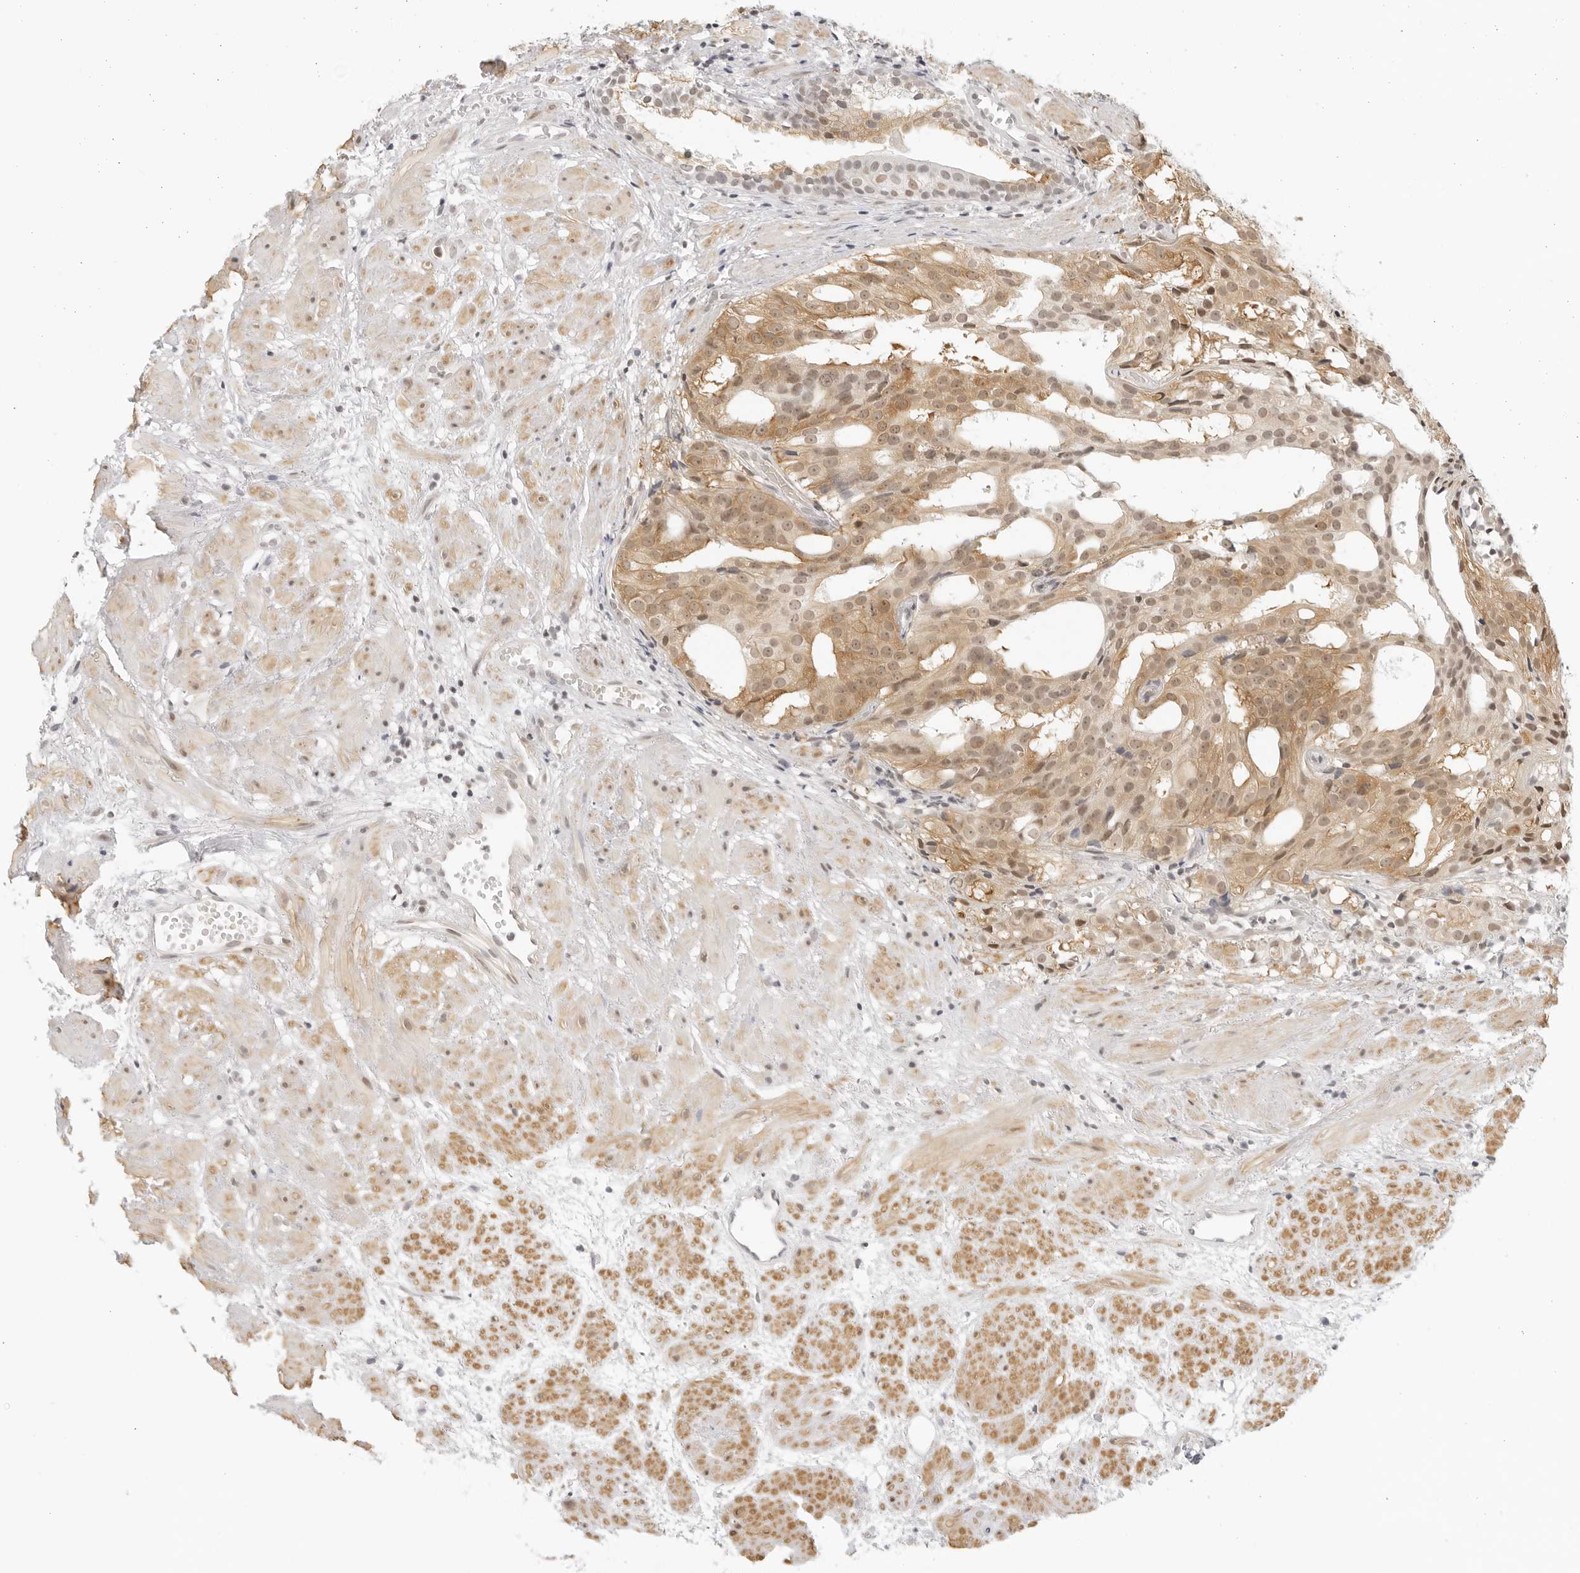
{"staining": {"intensity": "moderate", "quantity": ">75%", "location": "cytoplasmic/membranous,nuclear"}, "tissue": "prostate cancer", "cell_type": "Tumor cells", "image_type": "cancer", "snomed": [{"axis": "morphology", "description": "Adenocarcinoma, Low grade"}, {"axis": "topography", "description": "Prostate"}], "caption": "Brown immunohistochemical staining in prostate cancer demonstrates moderate cytoplasmic/membranous and nuclear staining in about >75% of tumor cells. The staining was performed using DAB, with brown indicating positive protein expression. Nuclei are stained blue with hematoxylin.", "gene": "TCIM", "patient": {"sex": "male", "age": 88}}